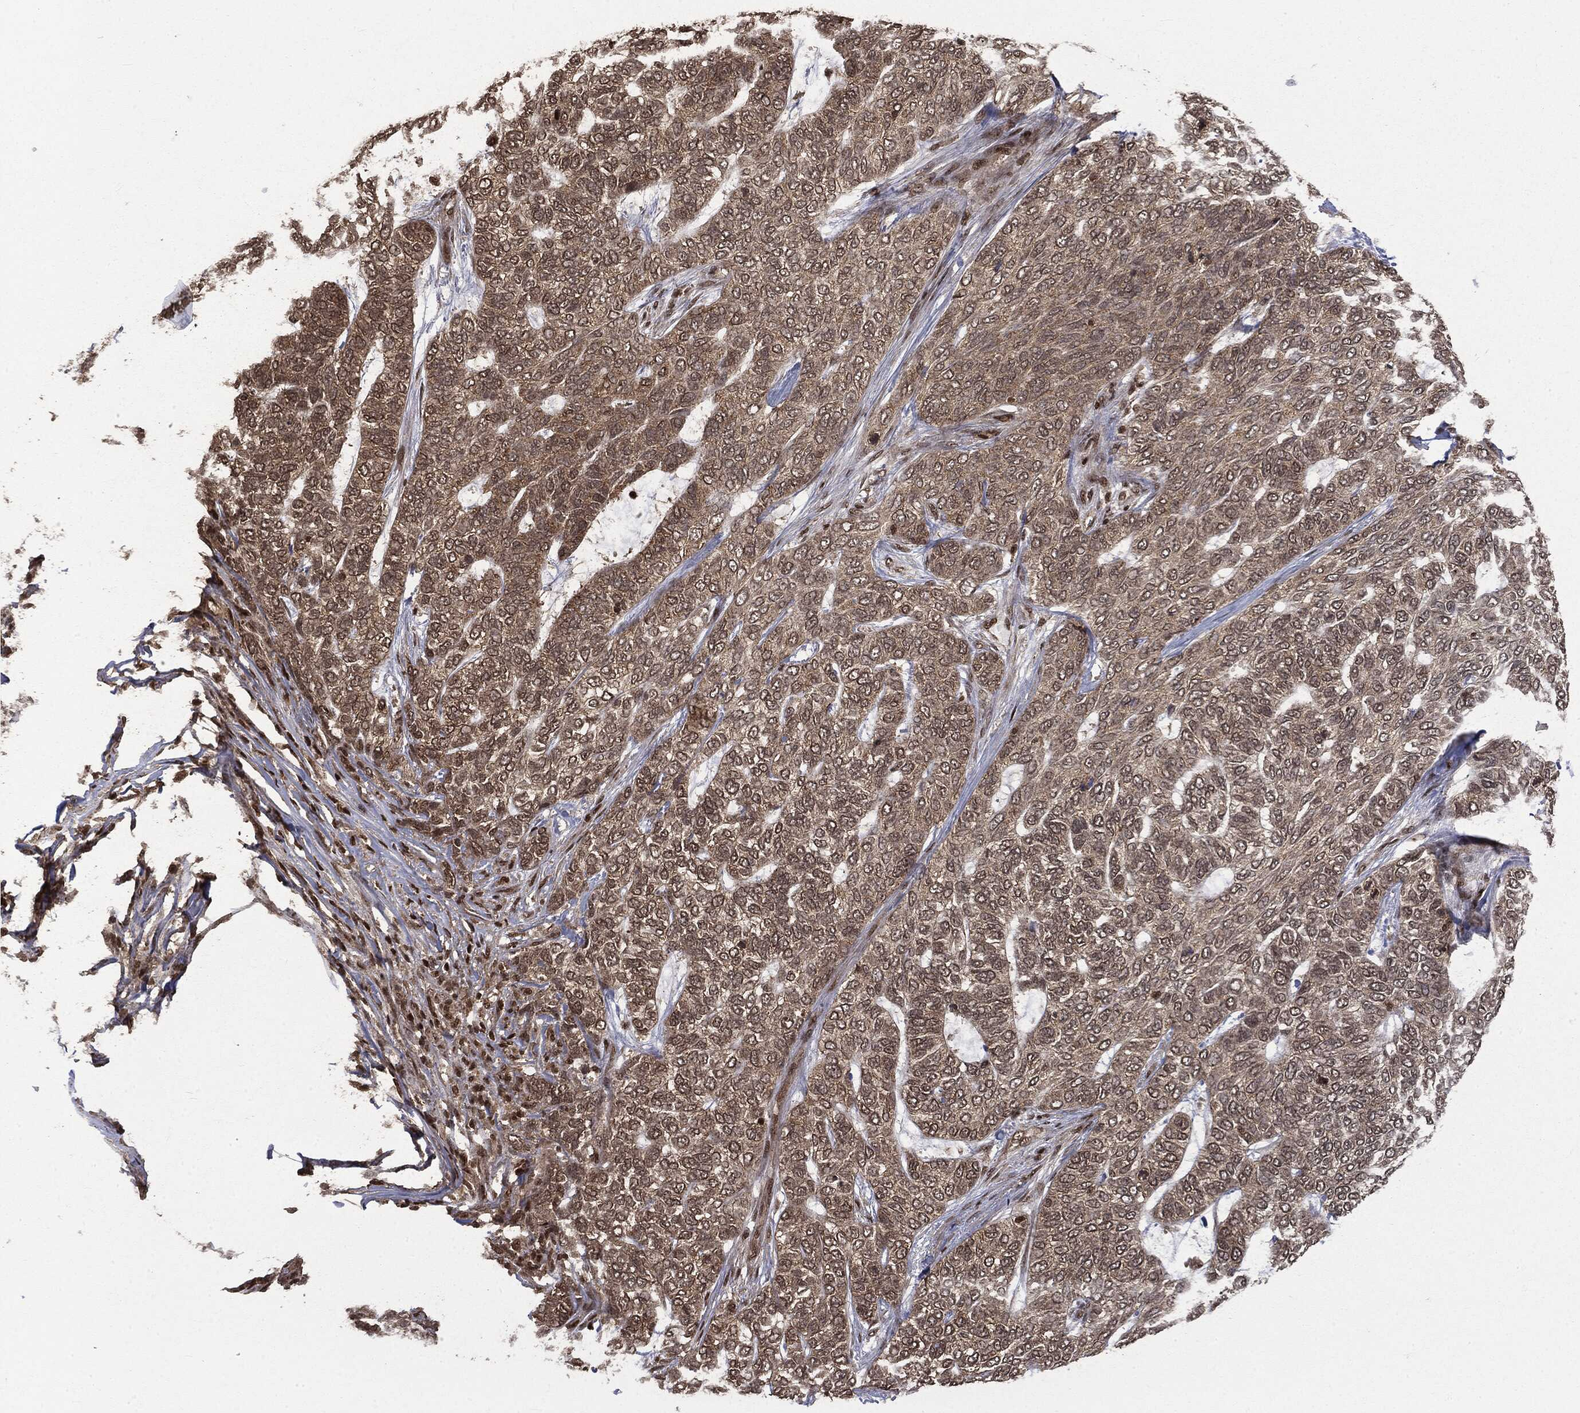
{"staining": {"intensity": "negative", "quantity": "none", "location": "none"}, "tissue": "skin cancer", "cell_type": "Tumor cells", "image_type": "cancer", "snomed": [{"axis": "morphology", "description": "Basal cell carcinoma"}, {"axis": "topography", "description": "Skin"}], "caption": "This histopathology image is of skin cancer (basal cell carcinoma) stained with IHC to label a protein in brown with the nuclei are counter-stained blue. There is no positivity in tumor cells.", "gene": "CTDP1", "patient": {"sex": "female", "age": 65}}